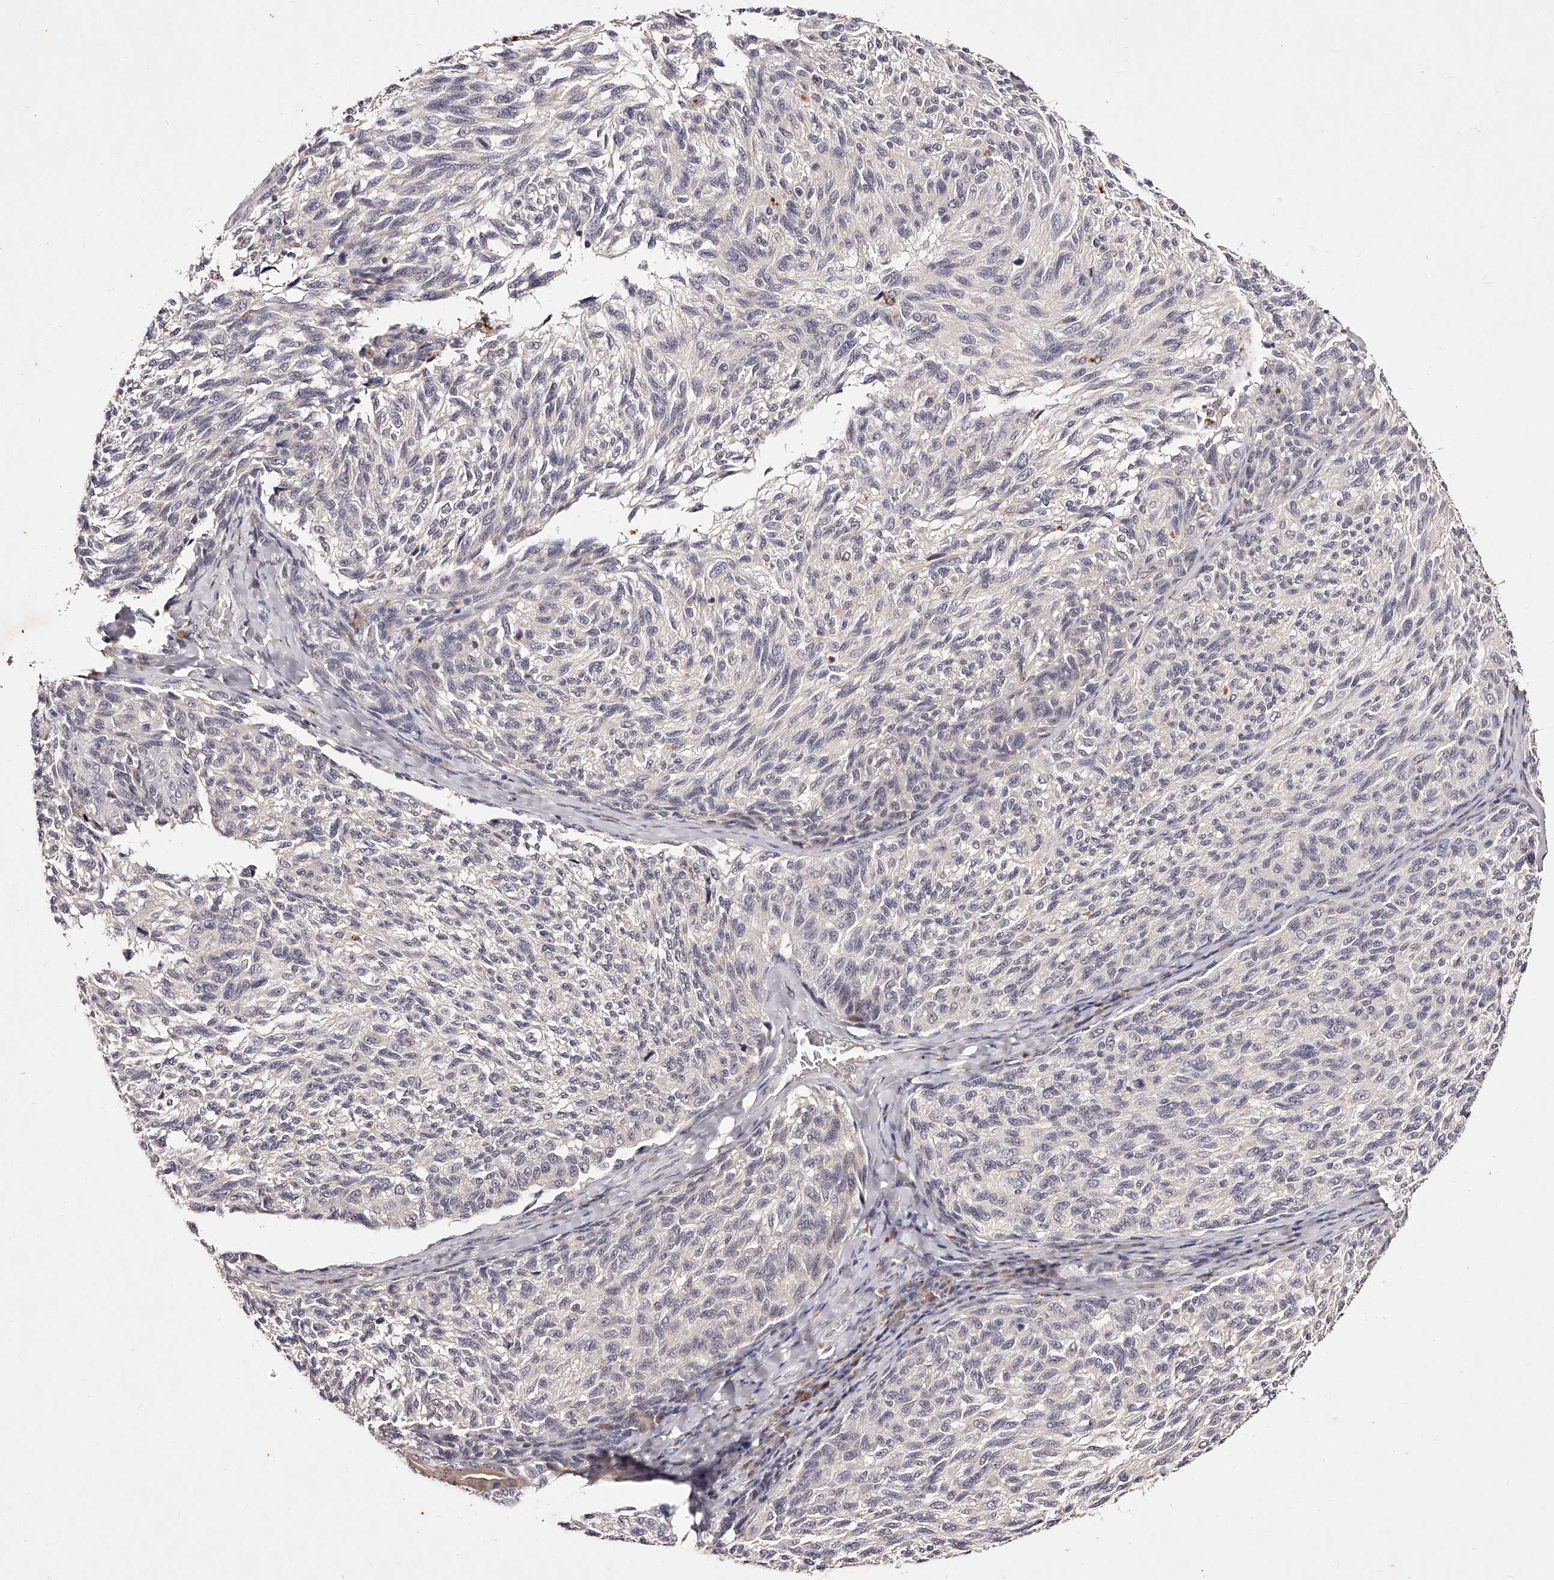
{"staining": {"intensity": "negative", "quantity": "none", "location": "none"}, "tissue": "melanoma", "cell_type": "Tumor cells", "image_type": "cancer", "snomed": [{"axis": "morphology", "description": "Malignant melanoma, NOS"}, {"axis": "topography", "description": "Skin"}], "caption": "Immunohistochemical staining of human malignant melanoma exhibits no significant staining in tumor cells. (Immunohistochemistry, brightfield microscopy, high magnification).", "gene": "PHACTR1", "patient": {"sex": "female", "age": 73}}